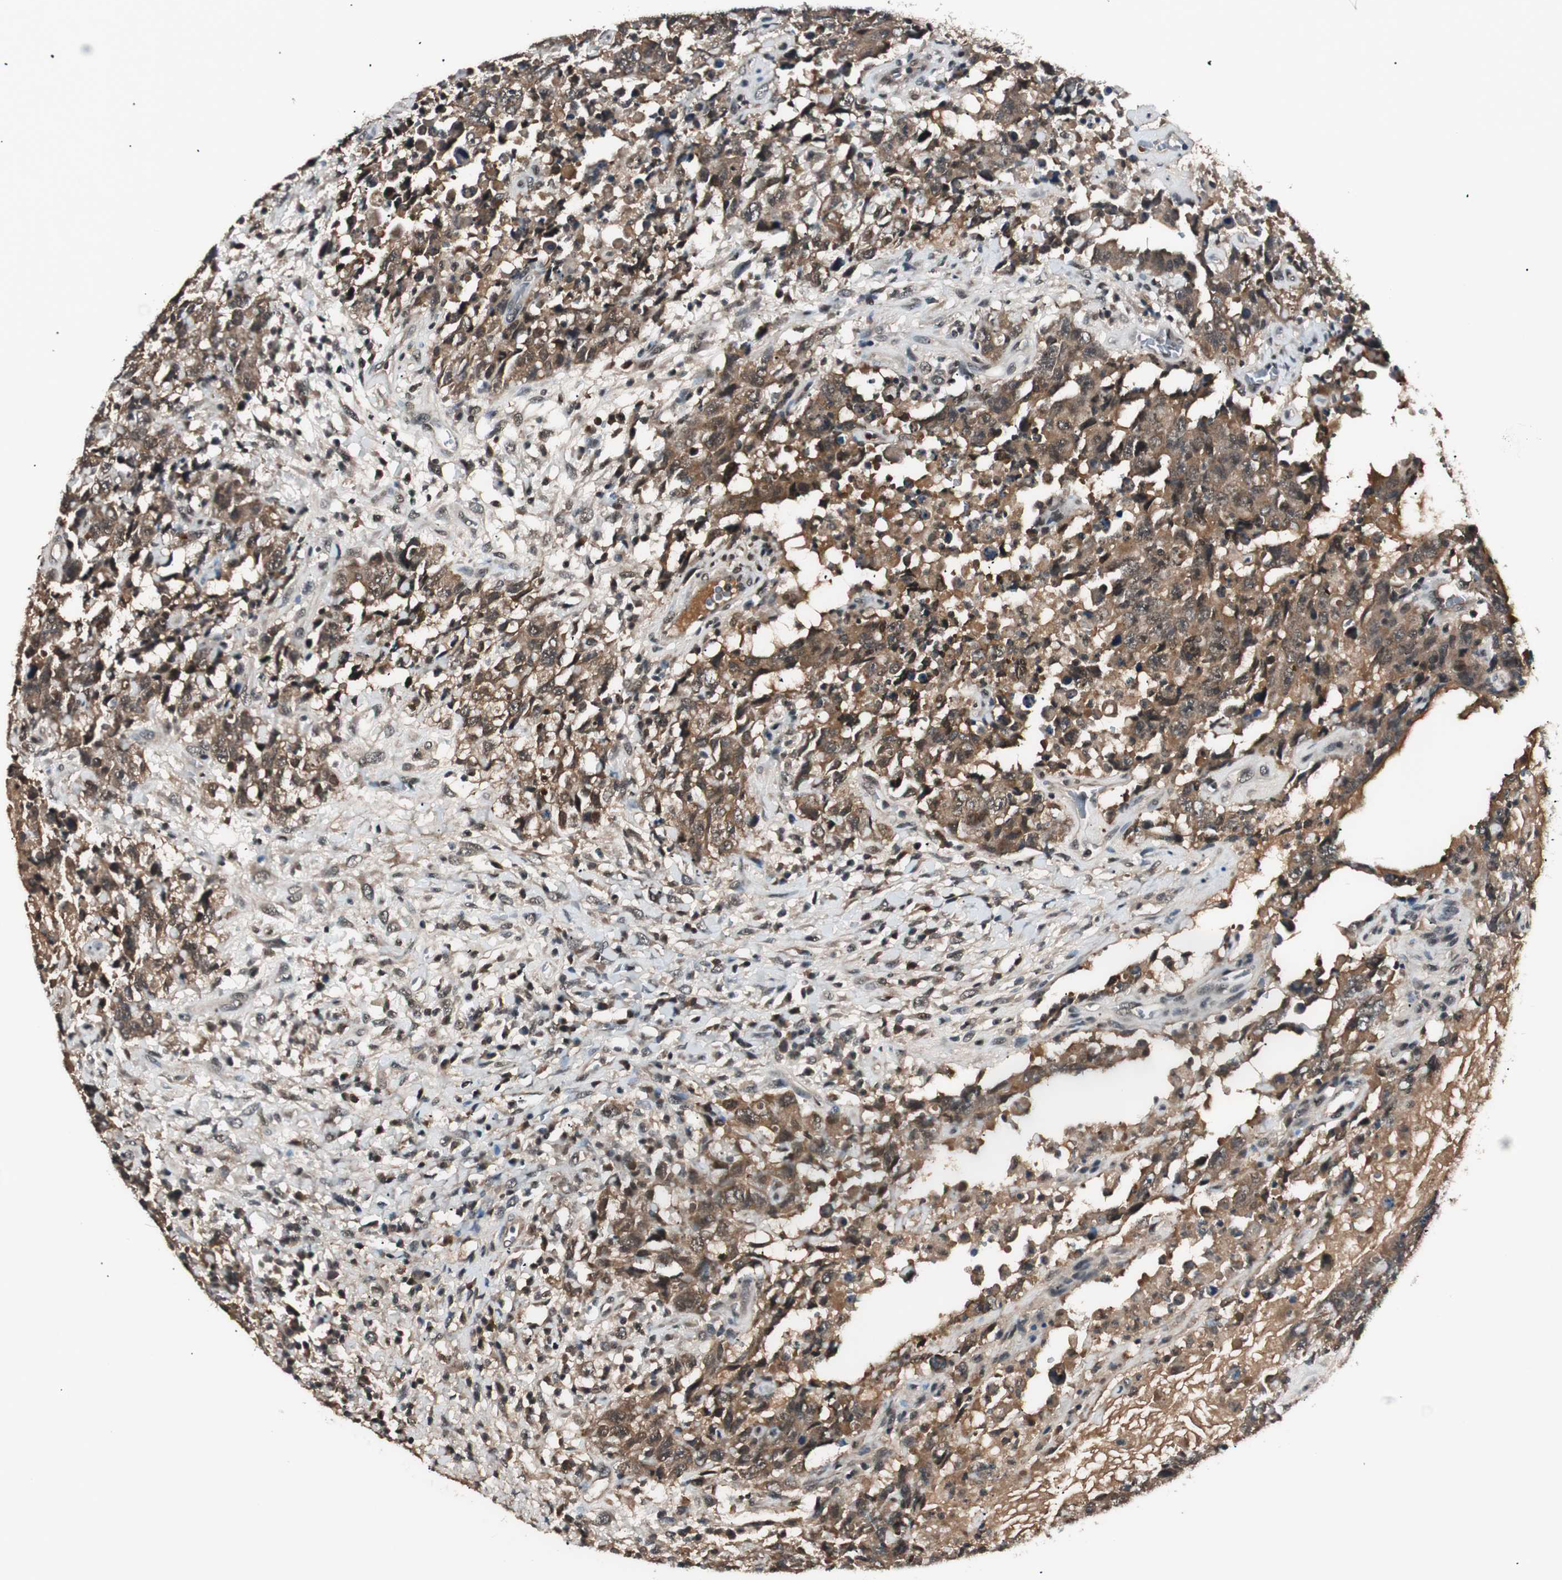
{"staining": {"intensity": "moderate", "quantity": ">75%", "location": "cytoplasmic/membranous"}, "tissue": "testis cancer", "cell_type": "Tumor cells", "image_type": "cancer", "snomed": [{"axis": "morphology", "description": "Carcinoma, Embryonal, NOS"}, {"axis": "topography", "description": "Testis"}], "caption": "Testis cancer tissue exhibits moderate cytoplasmic/membranous expression in about >75% of tumor cells", "gene": "NFRKB", "patient": {"sex": "male", "age": 26}}